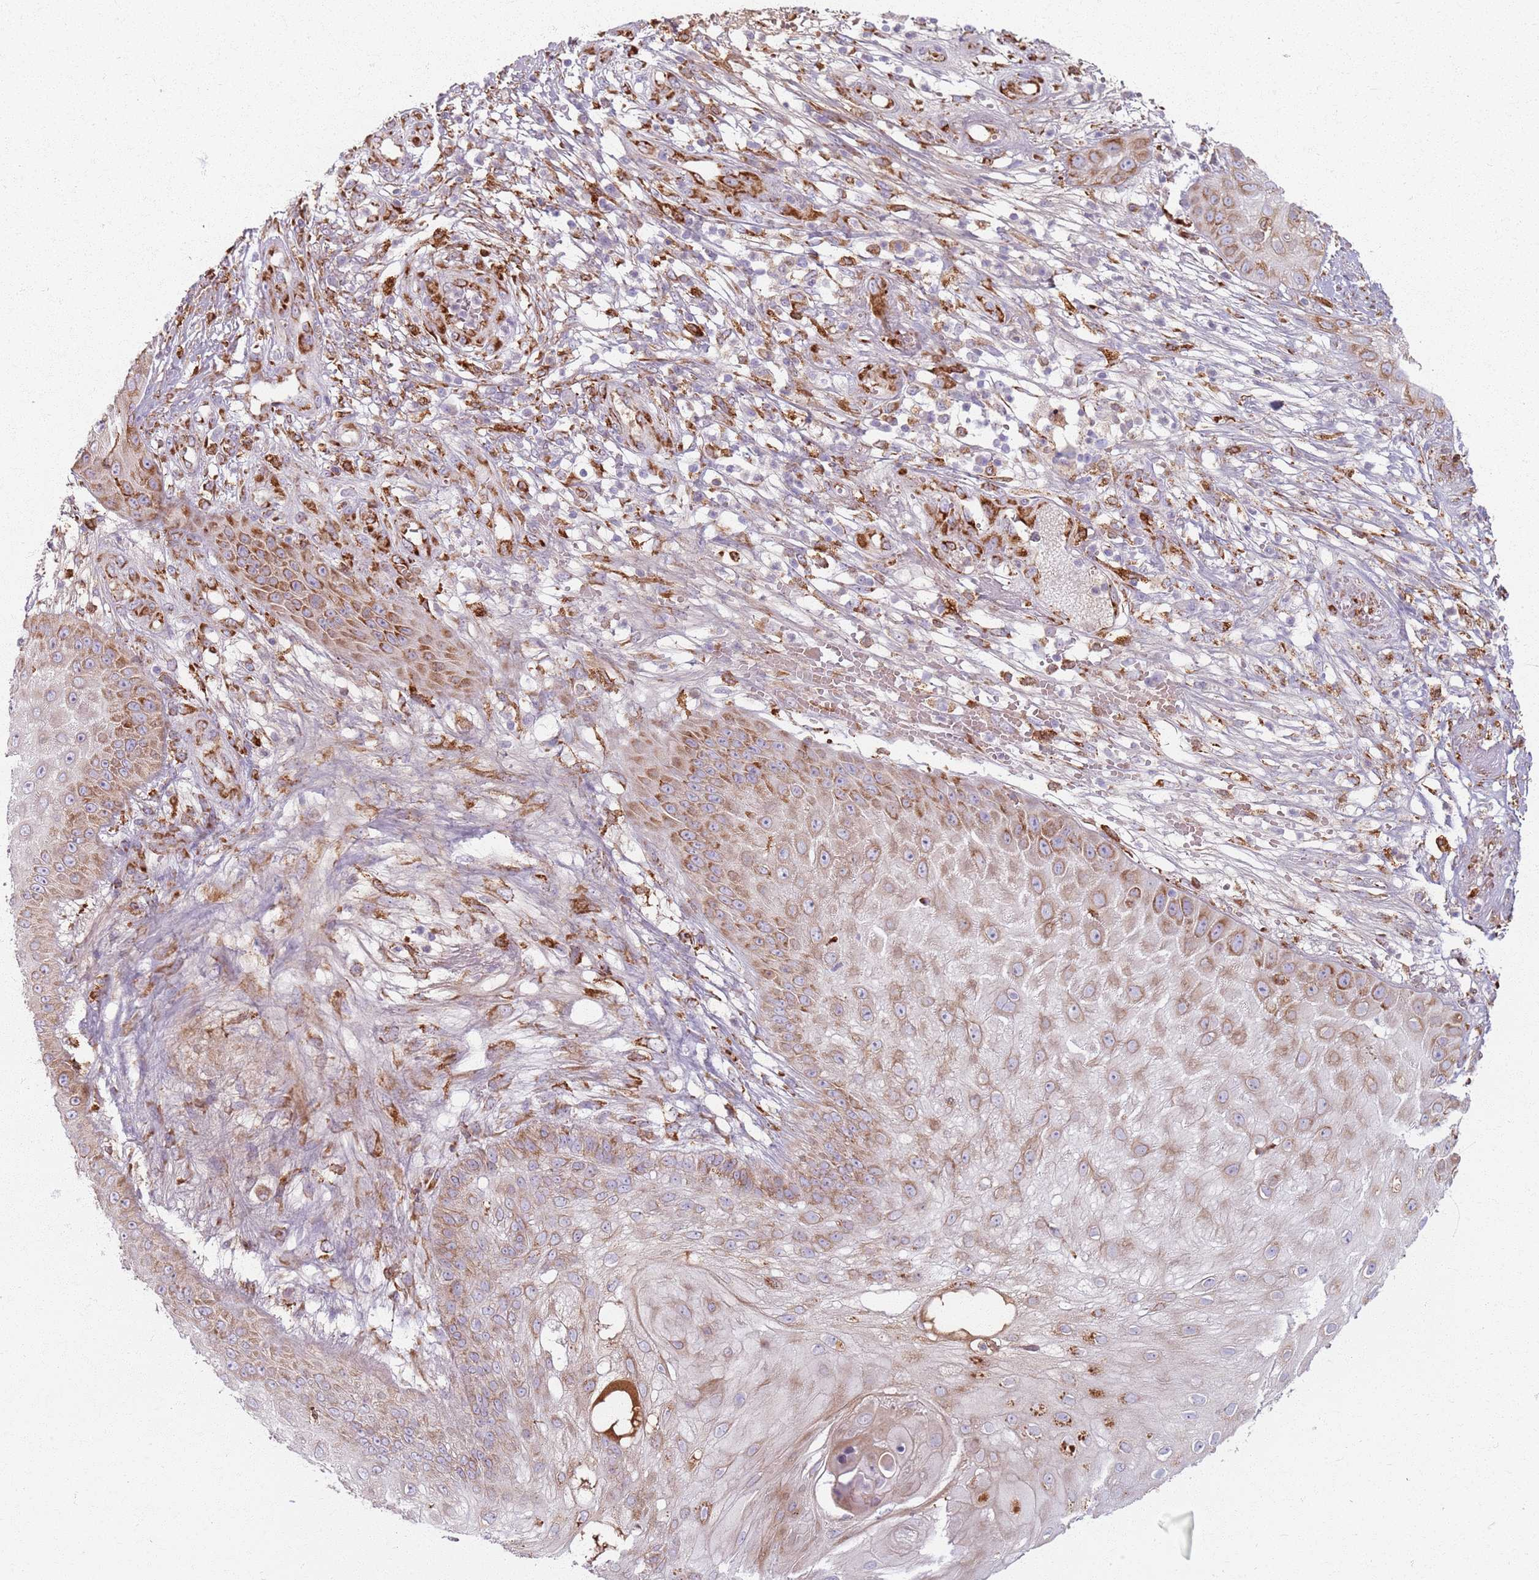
{"staining": {"intensity": "moderate", "quantity": ">75%", "location": "cytoplasmic/membranous"}, "tissue": "skin cancer", "cell_type": "Tumor cells", "image_type": "cancer", "snomed": [{"axis": "morphology", "description": "Squamous cell carcinoma, NOS"}, {"axis": "topography", "description": "Skin"}], "caption": "Skin cancer (squamous cell carcinoma) tissue shows moderate cytoplasmic/membranous positivity in about >75% of tumor cells", "gene": "COLGALT1", "patient": {"sex": "male", "age": 70}}